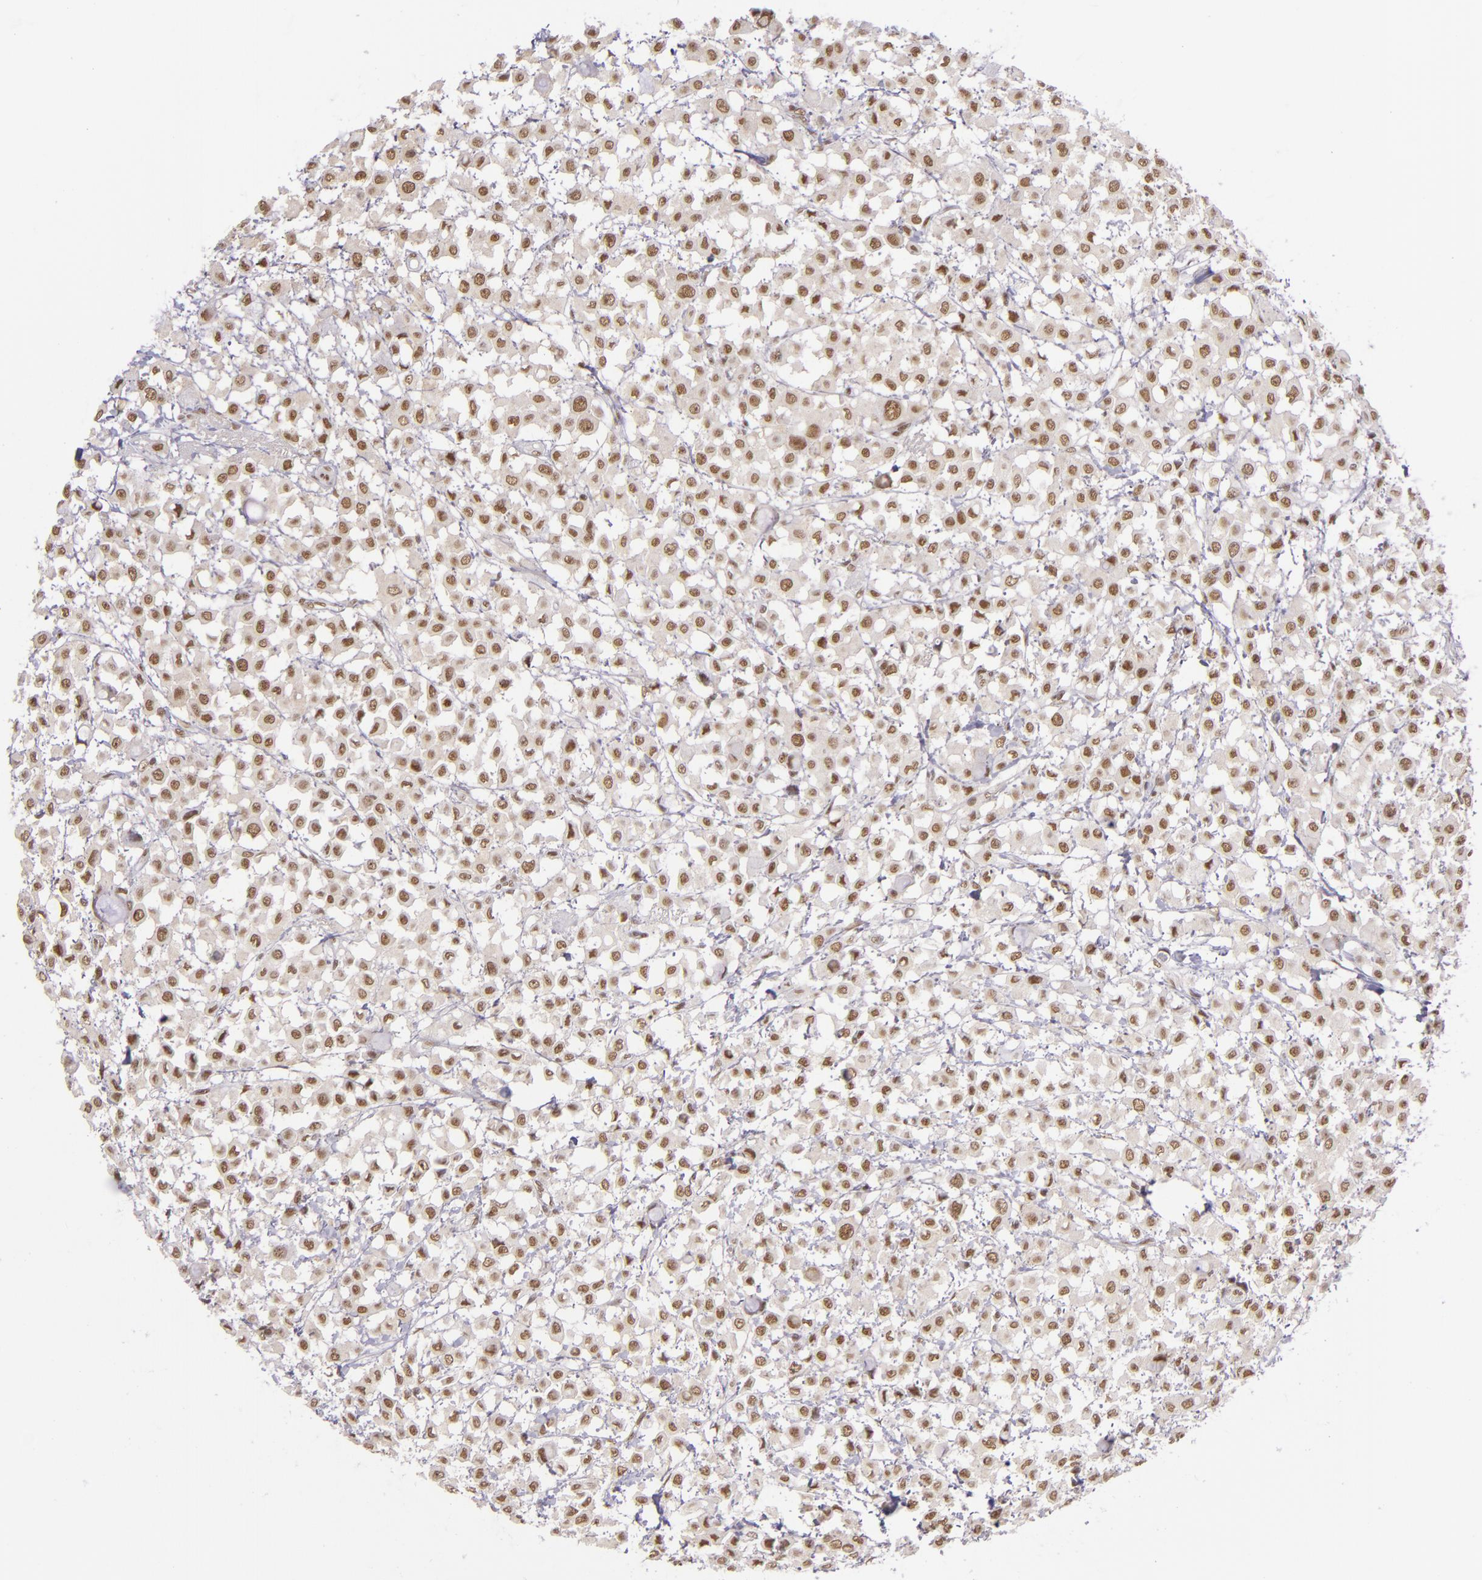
{"staining": {"intensity": "moderate", "quantity": ">75%", "location": "nuclear"}, "tissue": "breast cancer", "cell_type": "Tumor cells", "image_type": "cancer", "snomed": [{"axis": "morphology", "description": "Lobular carcinoma"}, {"axis": "topography", "description": "Breast"}], "caption": "Breast cancer (lobular carcinoma) stained with DAB (3,3'-diaminobenzidine) immunohistochemistry reveals medium levels of moderate nuclear positivity in about >75% of tumor cells.", "gene": "ZNF148", "patient": {"sex": "female", "age": 85}}